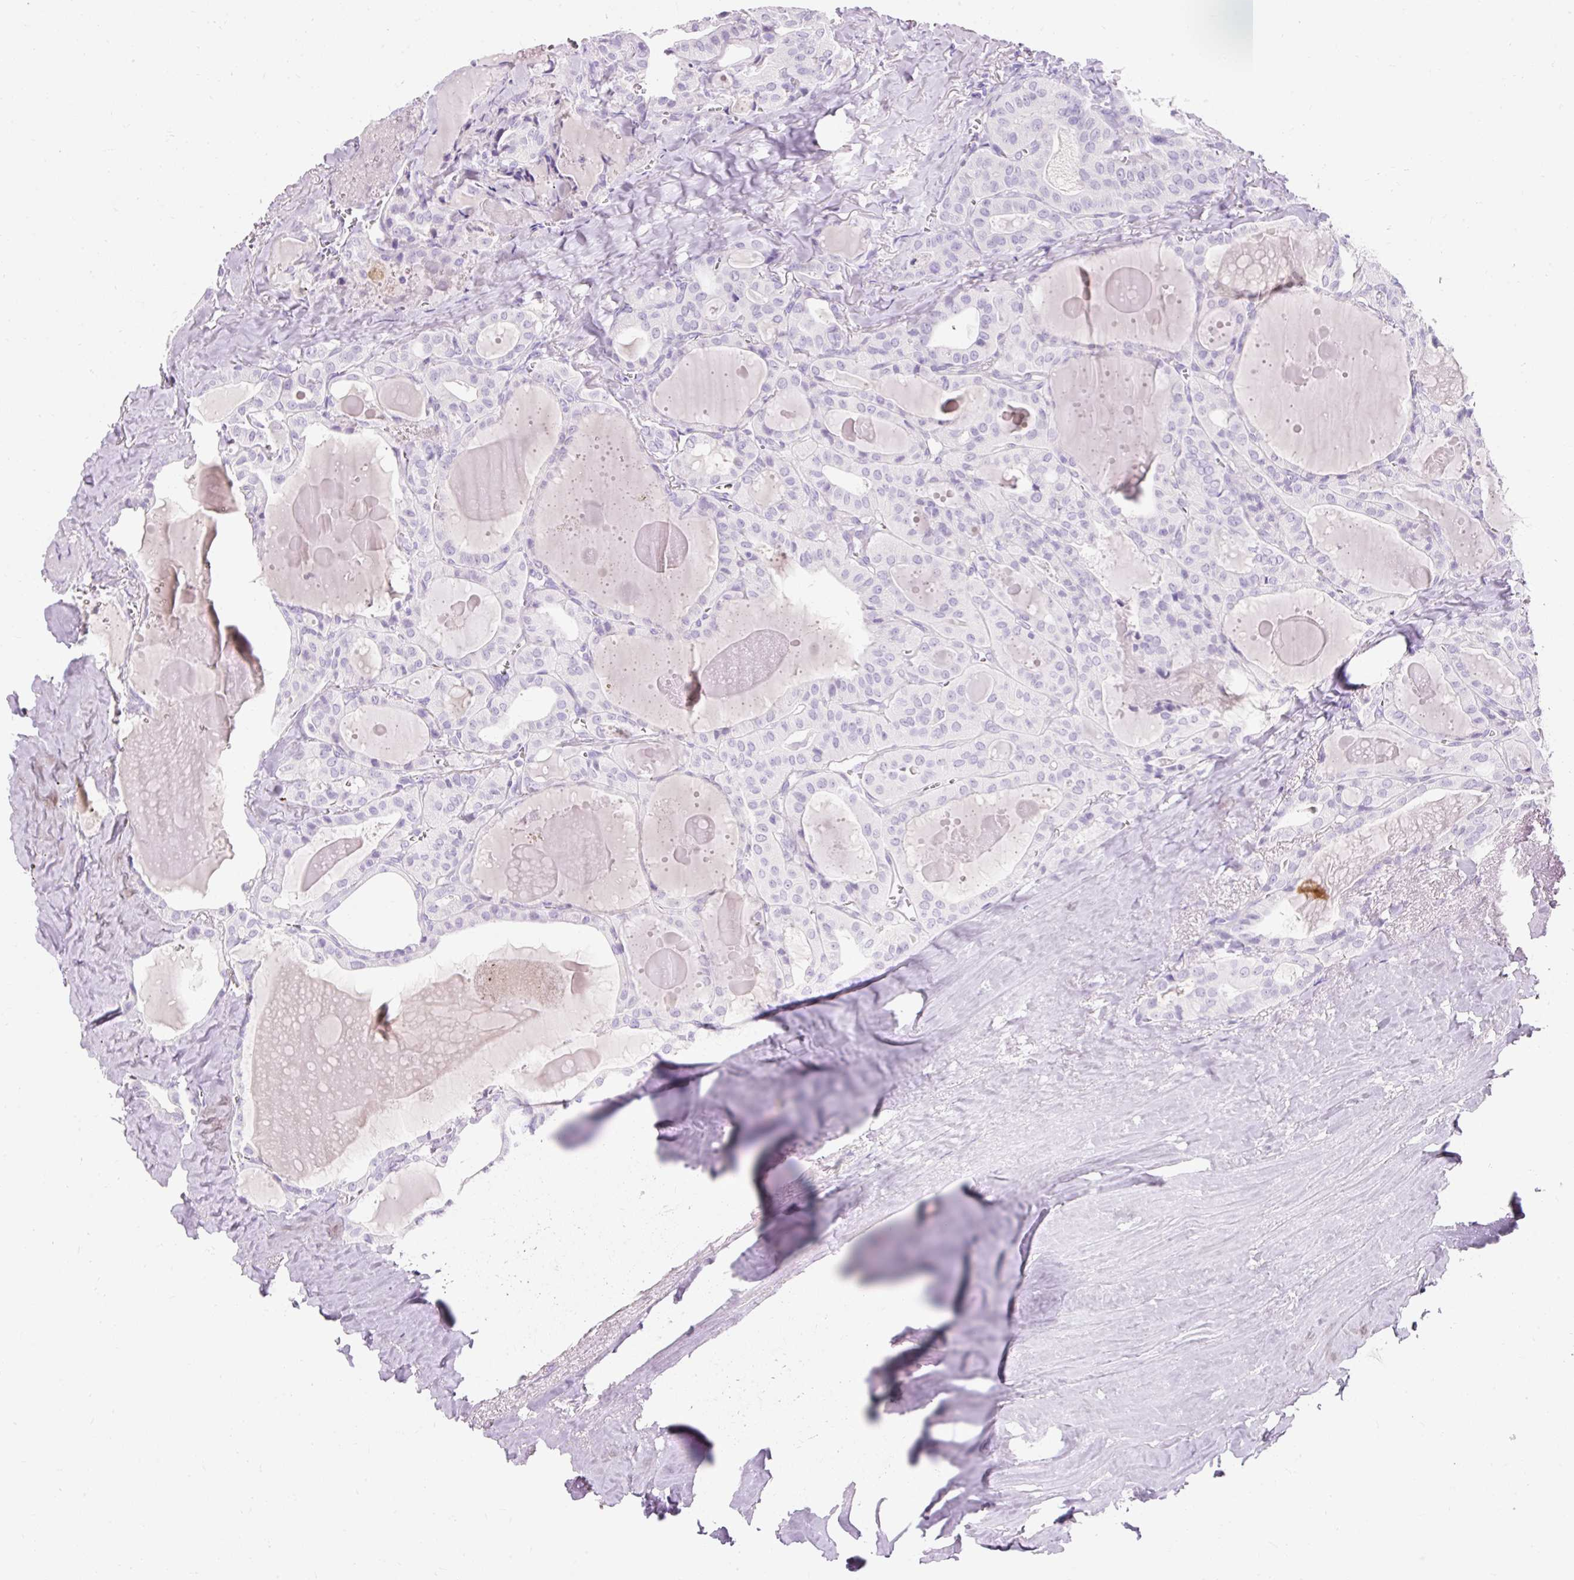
{"staining": {"intensity": "negative", "quantity": "none", "location": "none"}, "tissue": "thyroid cancer", "cell_type": "Tumor cells", "image_type": "cancer", "snomed": [{"axis": "morphology", "description": "Papillary adenocarcinoma, NOS"}, {"axis": "topography", "description": "Thyroid gland"}], "caption": "The IHC micrograph has no significant positivity in tumor cells of thyroid cancer (papillary adenocarcinoma) tissue. Nuclei are stained in blue.", "gene": "TMEM213", "patient": {"sex": "male", "age": 52}}